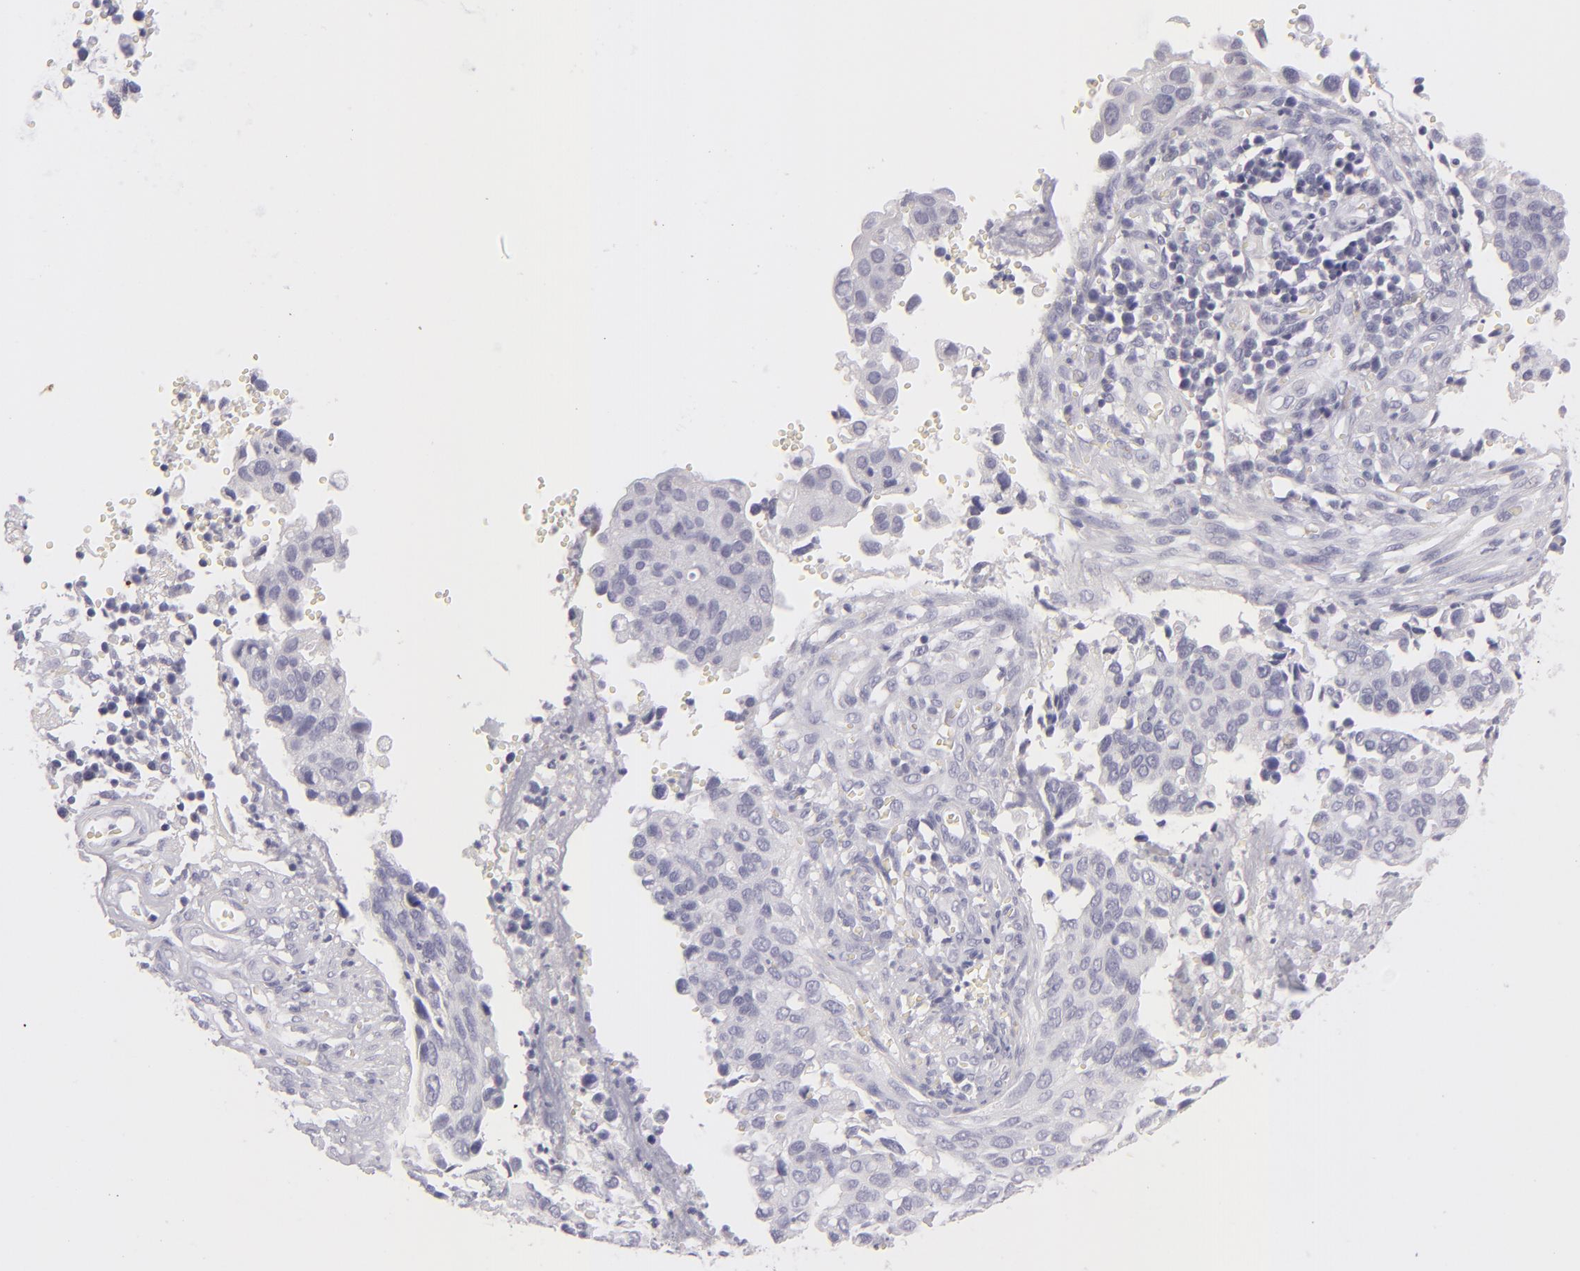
{"staining": {"intensity": "negative", "quantity": "none", "location": "none"}, "tissue": "cervical cancer", "cell_type": "Tumor cells", "image_type": "cancer", "snomed": [{"axis": "morphology", "description": "Normal tissue, NOS"}, {"axis": "morphology", "description": "Squamous cell carcinoma, NOS"}, {"axis": "topography", "description": "Cervix"}], "caption": "Cervical squamous cell carcinoma stained for a protein using immunohistochemistry reveals no expression tumor cells.", "gene": "TNNC1", "patient": {"sex": "female", "age": 45}}